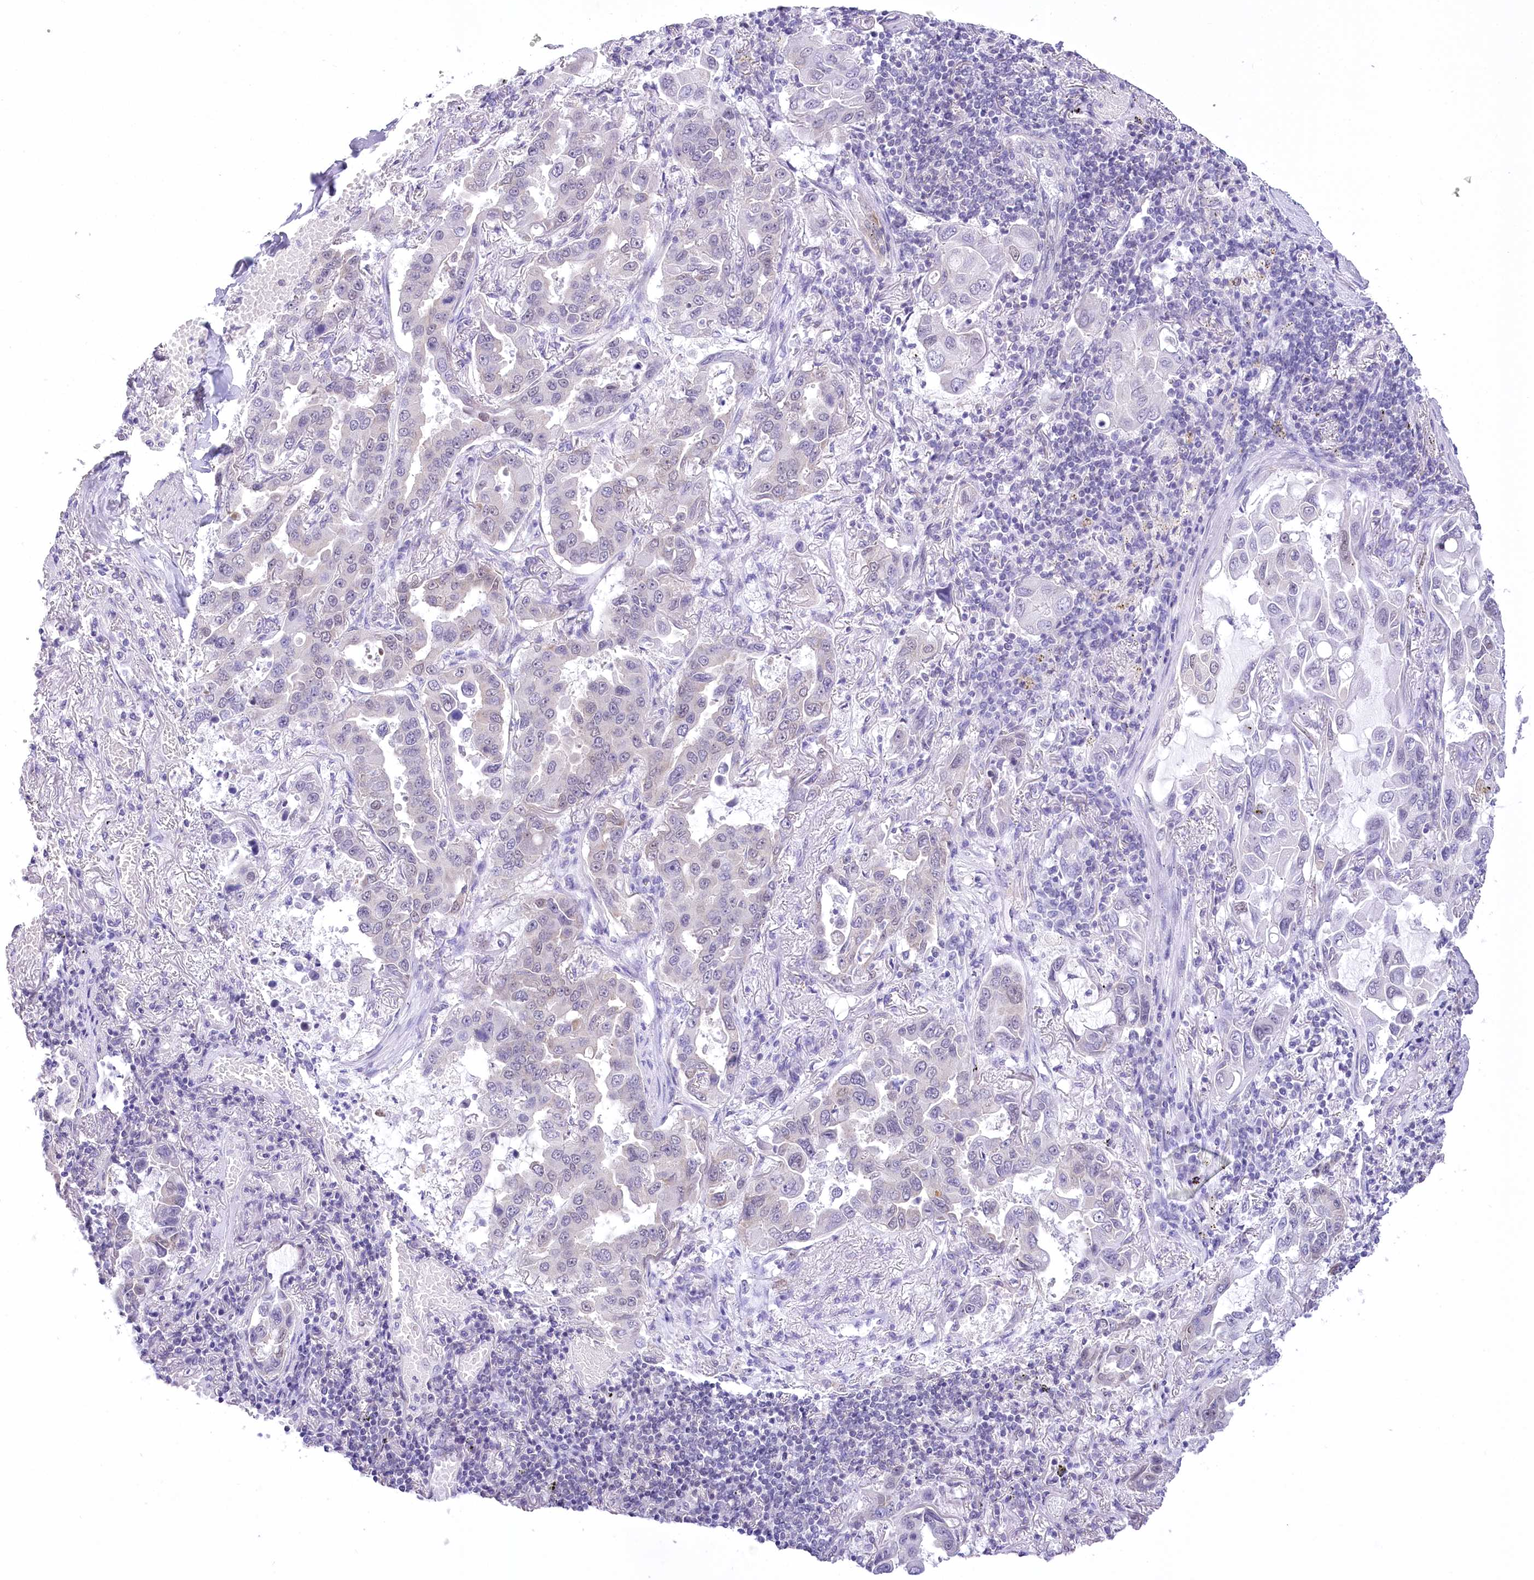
{"staining": {"intensity": "negative", "quantity": "none", "location": "none"}, "tissue": "lung cancer", "cell_type": "Tumor cells", "image_type": "cancer", "snomed": [{"axis": "morphology", "description": "Adenocarcinoma, NOS"}, {"axis": "topography", "description": "Lung"}], "caption": "The photomicrograph exhibits no staining of tumor cells in lung adenocarcinoma.", "gene": "HNRNPA0", "patient": {"sex": "male", "age": 64}}